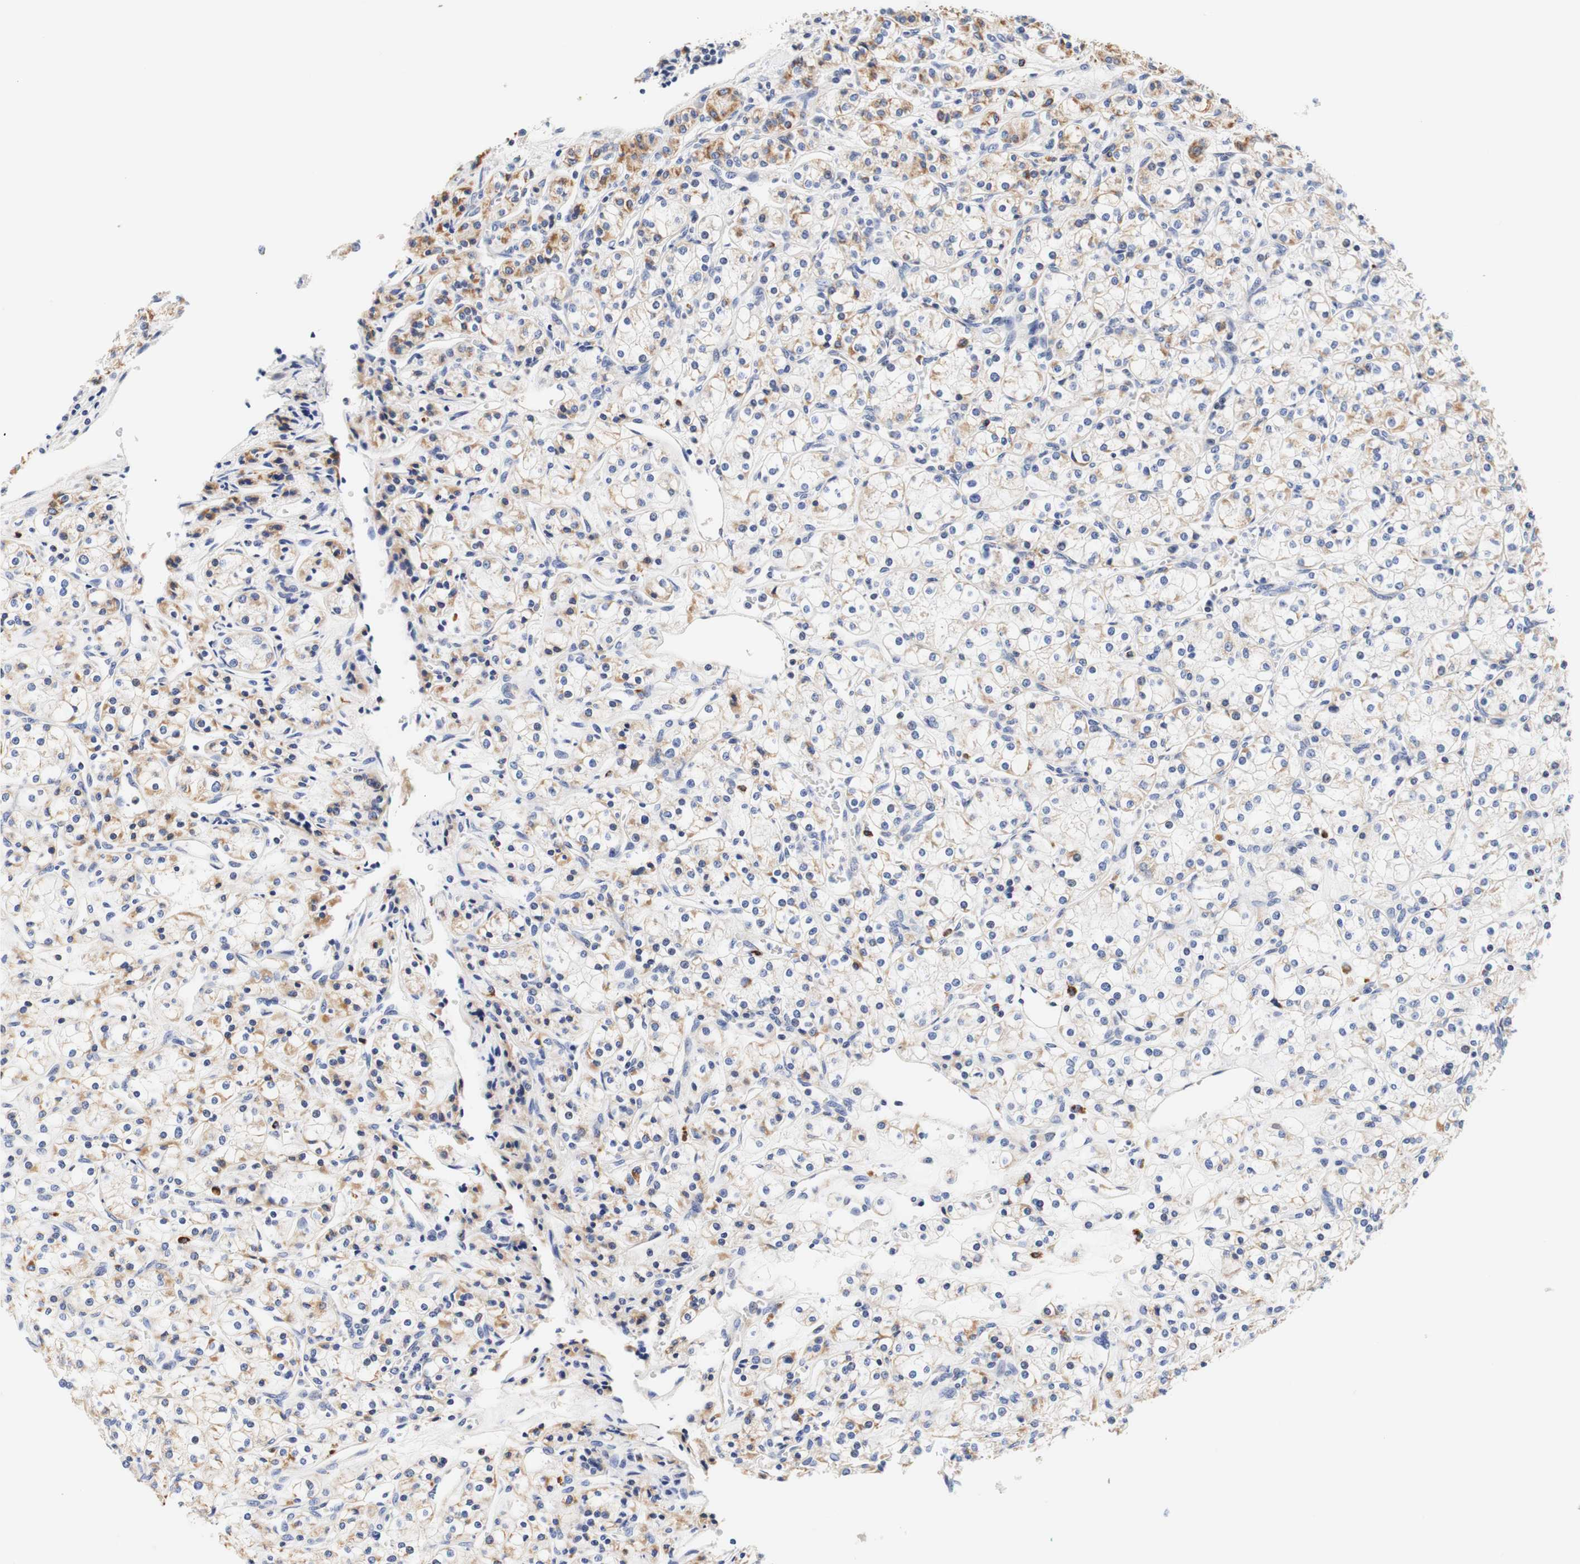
{"staining": {"intensity": "moderate", "quantity": "25%-75%", "location": "cytoplasmic/membranous"}, "tissue": "renal cancer", "cell_type": "Tumor cells", "image_type": "cancer", "snomed": [{"axis": "morphology", "description": "Adenocarcinoma, NOS"}, {"axis": "topography", "description": "Kidney"}], "caption": "The immunohistochemical stain shows moderate cytoplasmic/membranous expression in tumor cells of adenocarcinoma (renal) tissue.", "gene": "CAMK4", "patient": {"sex": "male", "age": 77}}